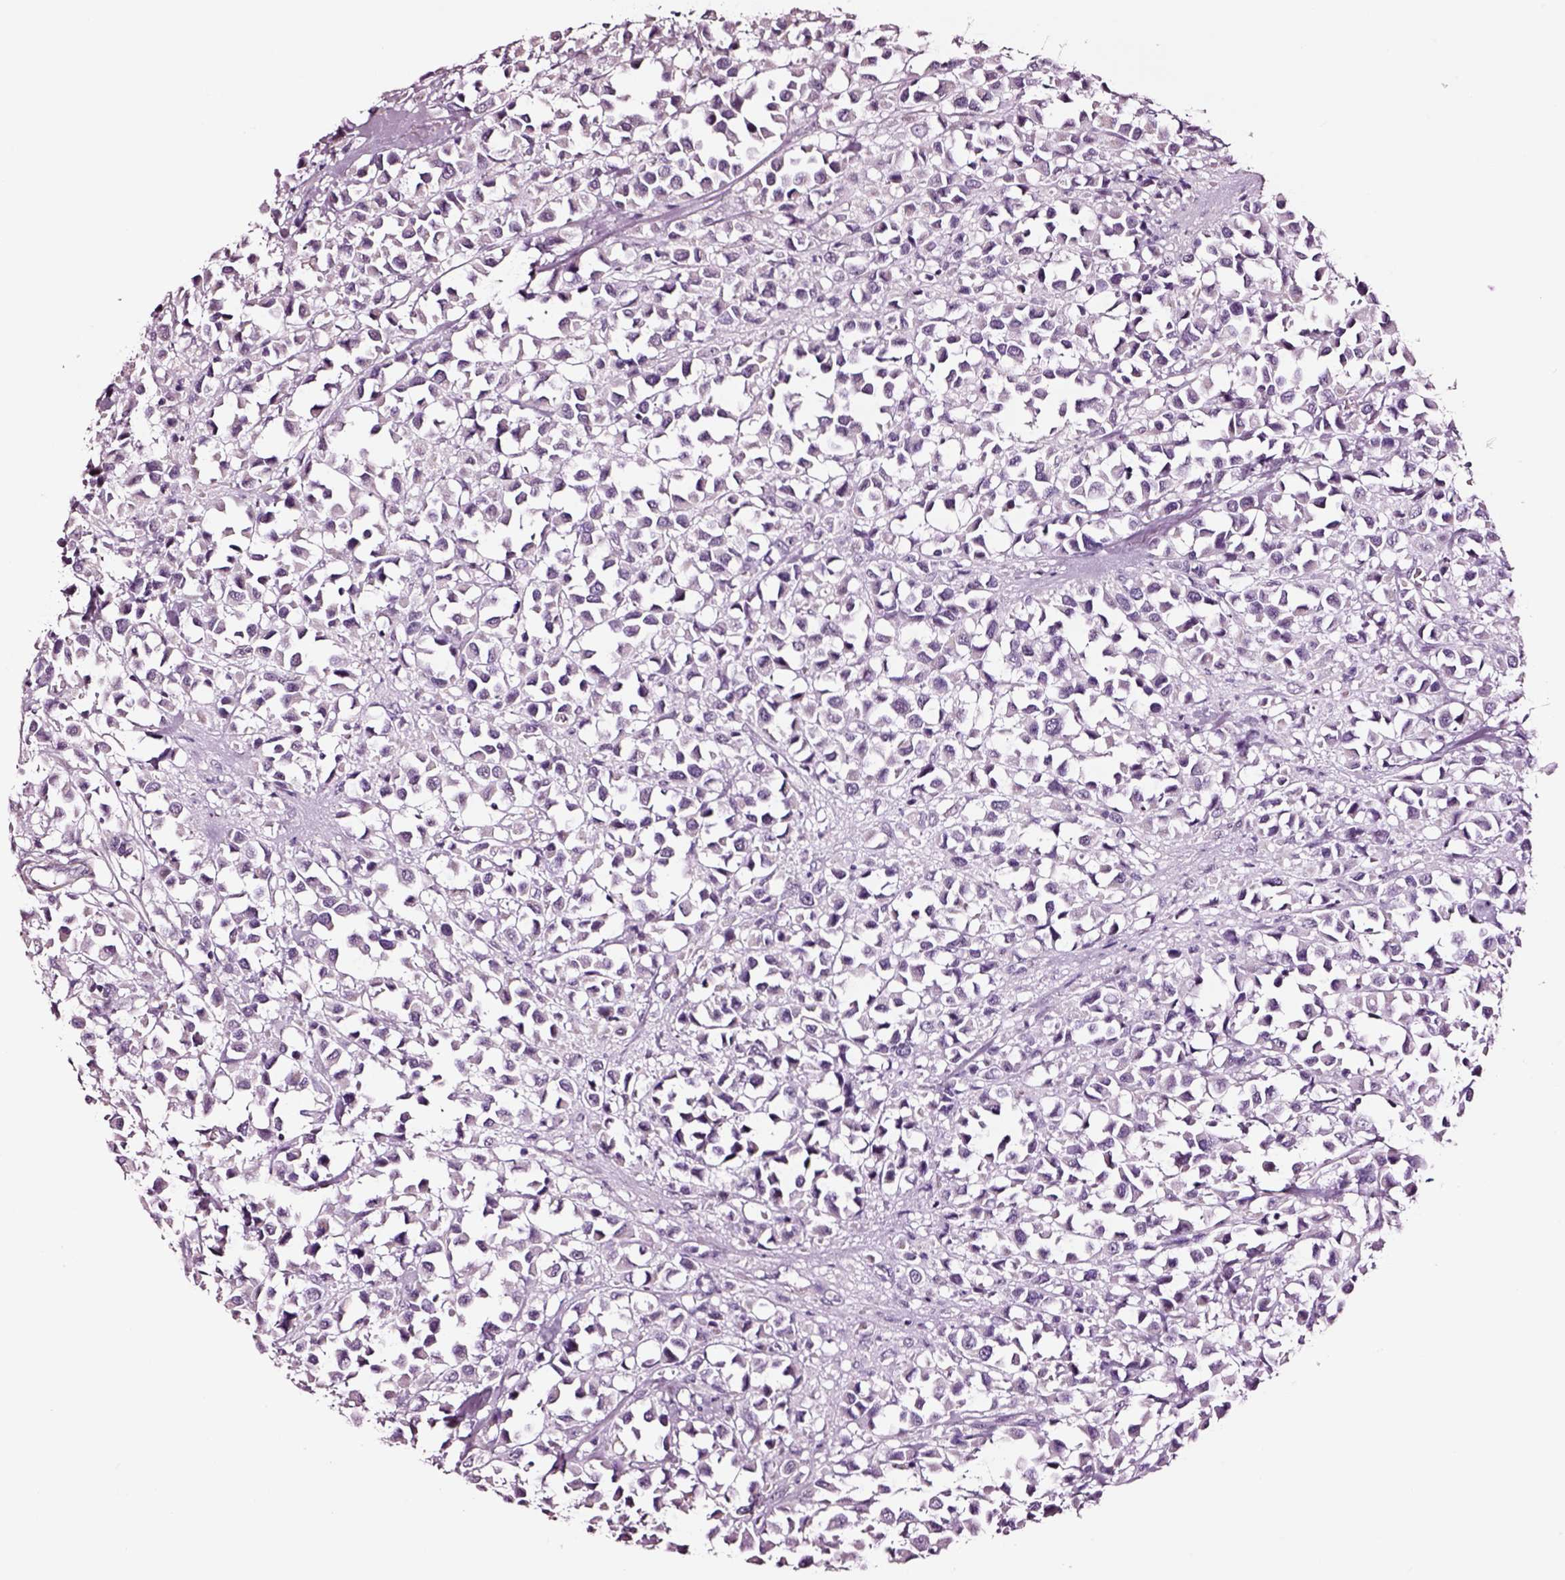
{"staining": {"intensity": "negative", "quantity": "none", "location": "none"}, "tissue": "breast cancer", "cell_type": "Tumor cells", "image_type": "cancer", "snomed": [{"axis": "morphology", "description": "Duct carcinoma"}, {"axis": "topography", "description": "Breast"}], "caption": "Protein analysis of breast cancer (invasive ductal carcinoma) shows no significant positivity in tumor cells.", "gene": "SOX10", "patient": {"sex": "female", "age": 61}}